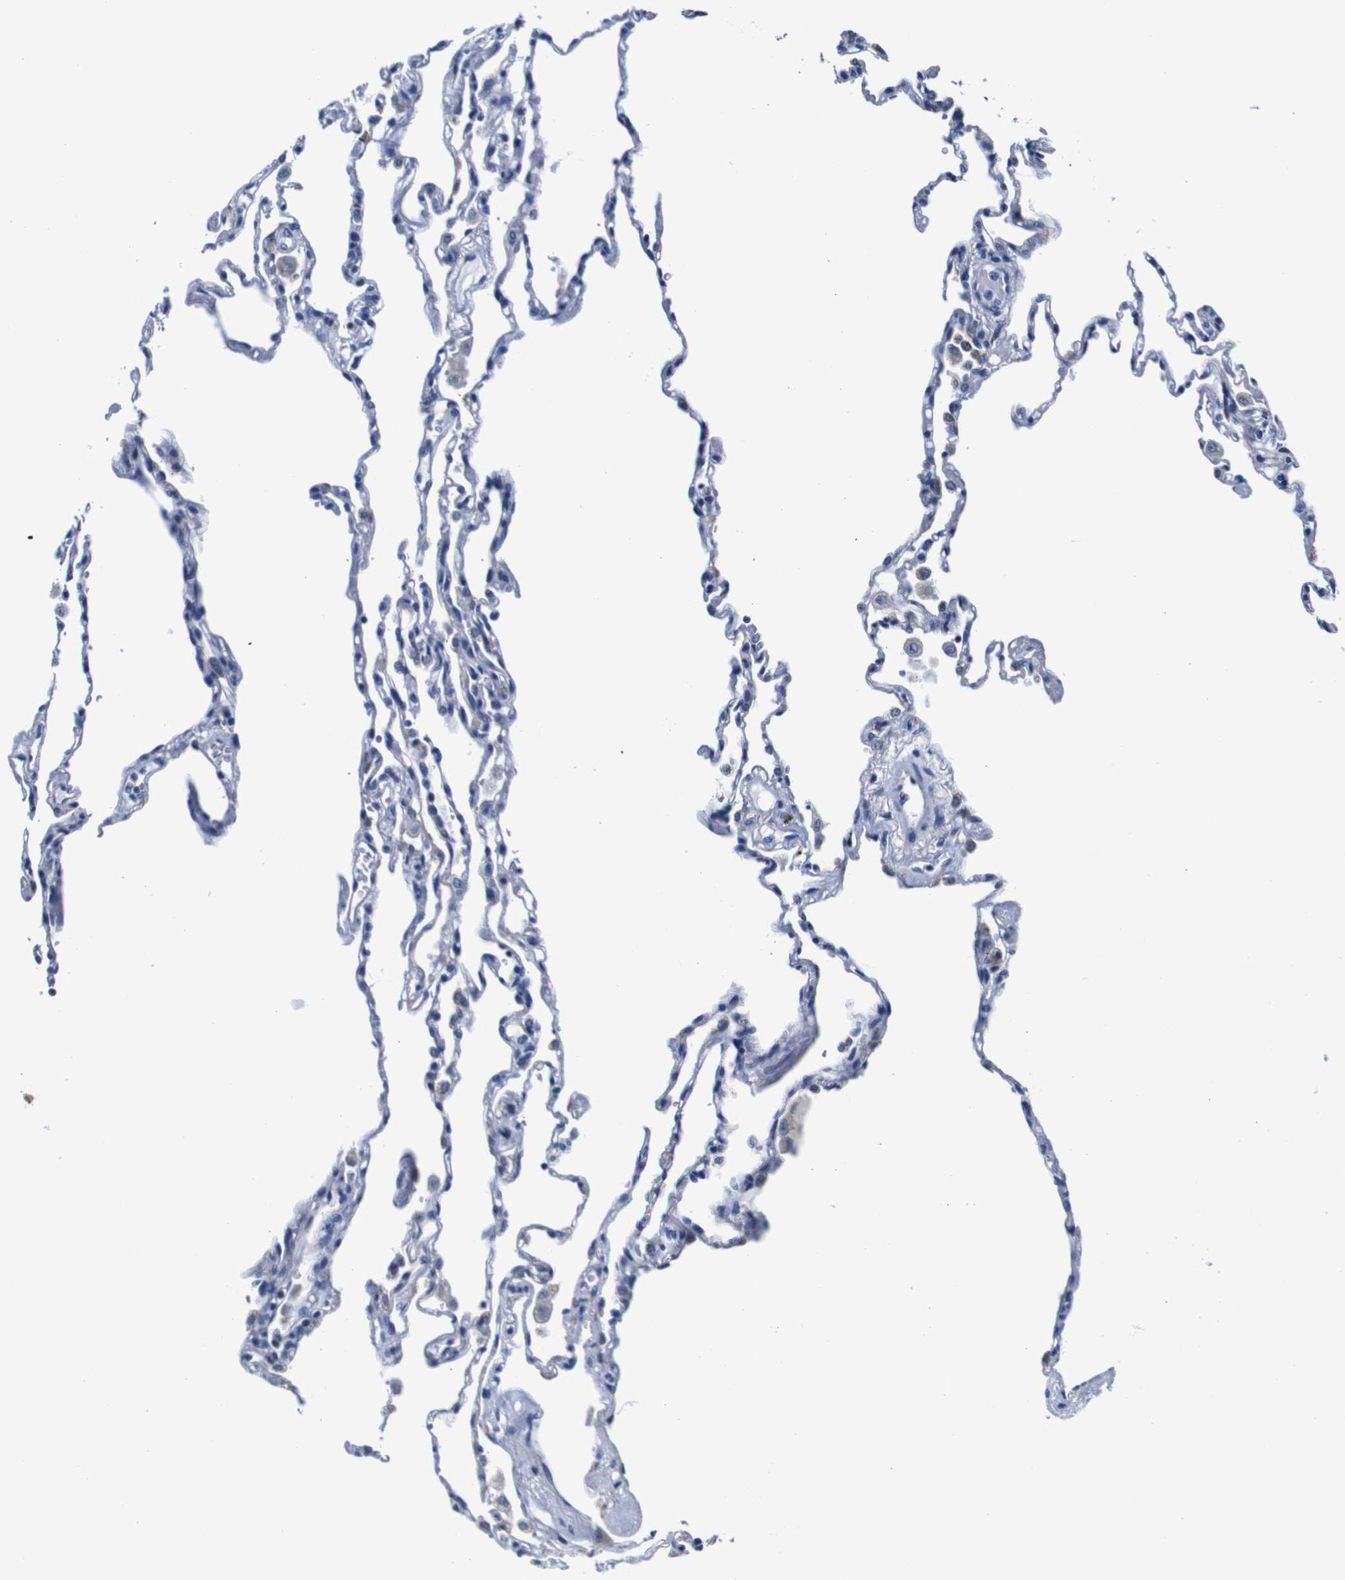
{"staining": {"intensity": "negative", "quantity": "none", "location": "none"}, "tissue": "lung", "cell_type": "Alveolar cells", "image_type": "normal", "snomed": [{"axis": "morphology", "description": "Normal tissue, NOS"}, {"axis": "topography", "description": "Lung"}], "caption": "Immunohistochemistry (IHC) of benign human lung displays no staining in alveolar cells. The staining is performed using DAB brown chromogen with nuclei counter-stained in using hematoxylin.", "gene": "SNX19", "patient": {"sex": "male", "age": 59}}